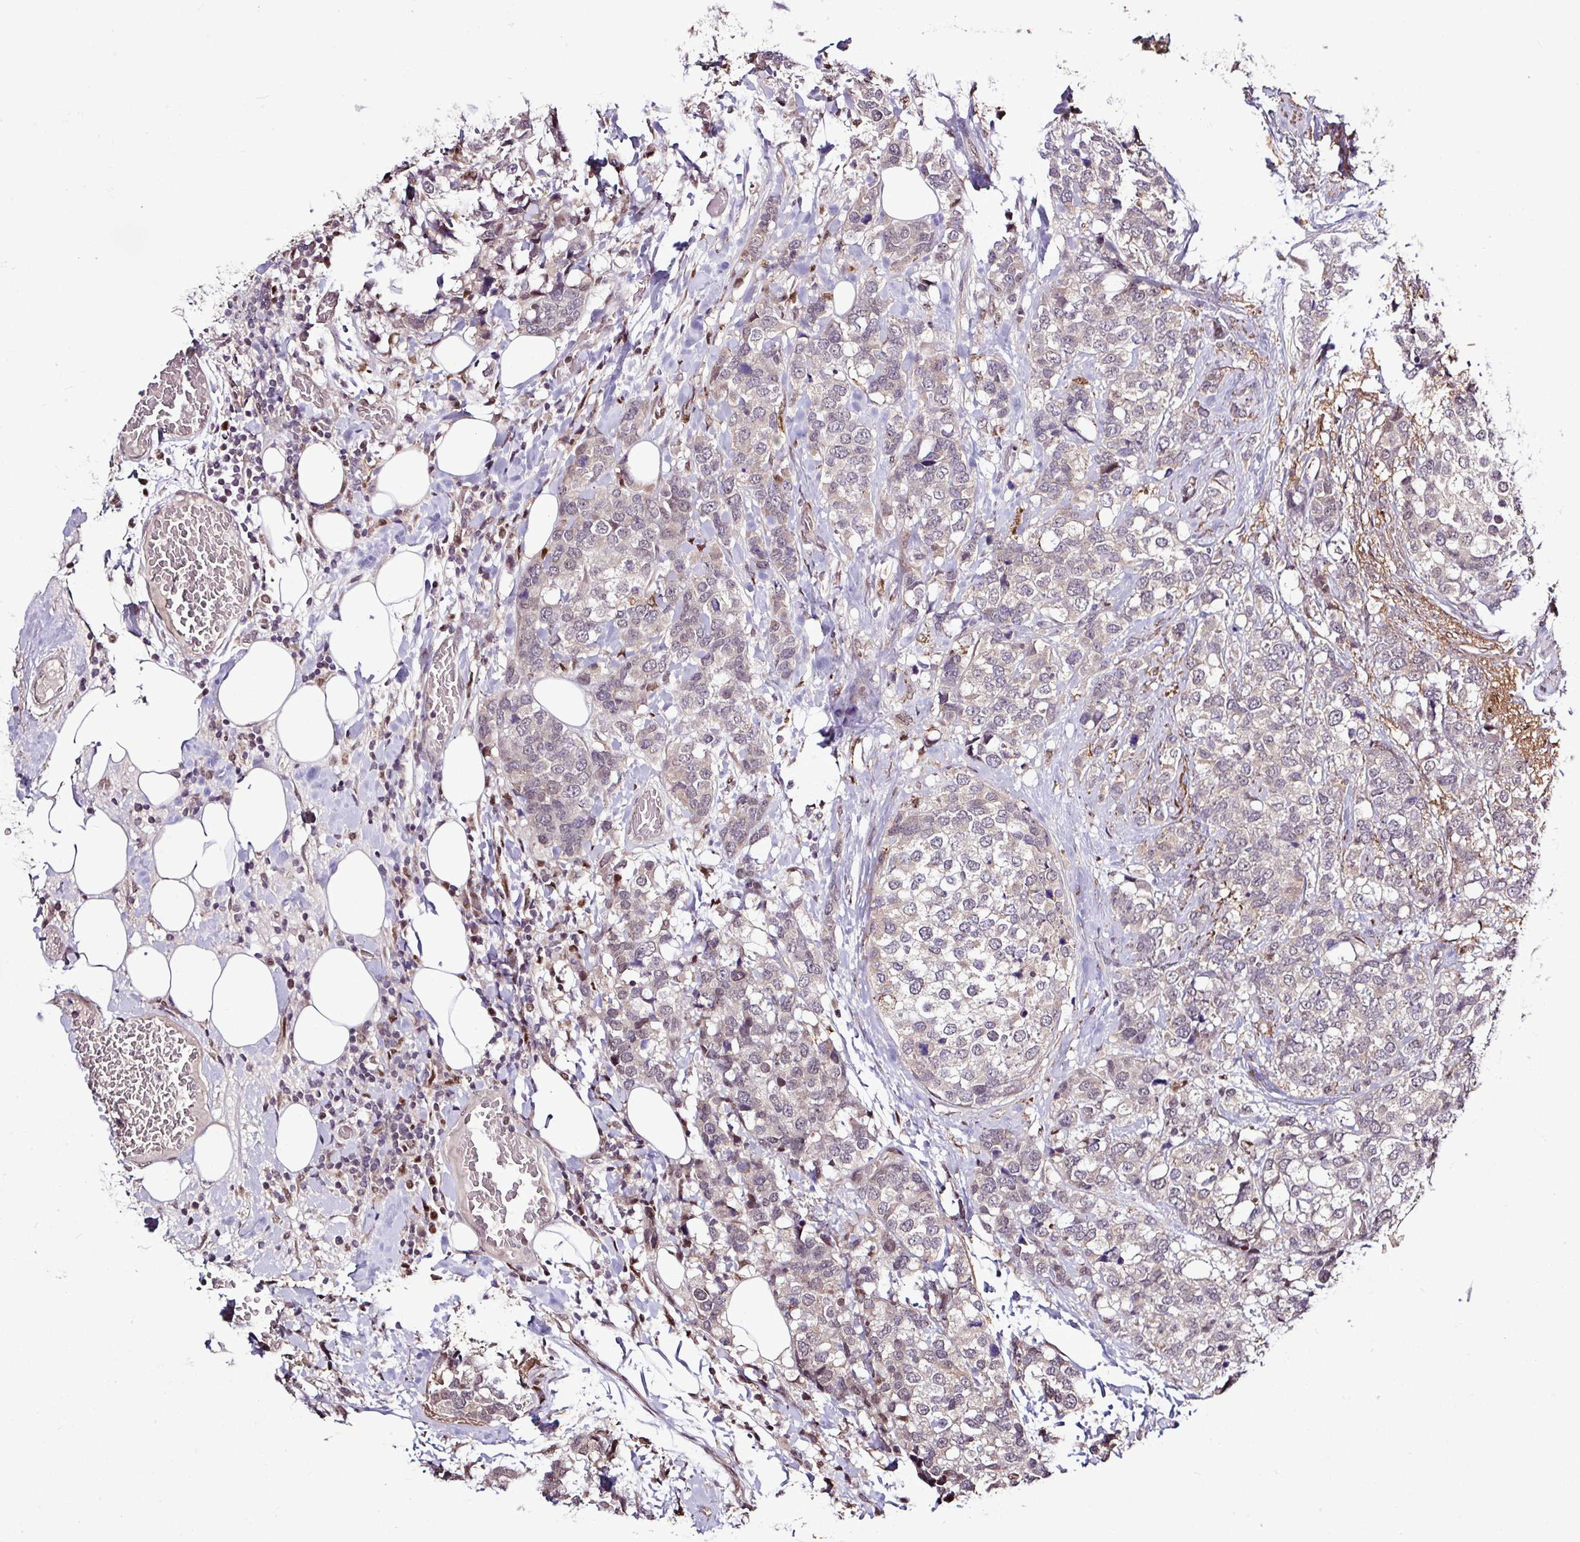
{"staining": {"intensity": "weak", "quantity": ">75%", "location": "cytoplasmic/membranous,nuclear"}, "tissue": "breast cancer", "cell_type": "Tumor cells", "image_type": "cancer", "snomed": [{"axis": "morphology", "description": "Lobular carcinoma"}, {"axis": "topography", "description": "Breast"}], "caption": "Protein analysis of breast cancer tissue demonstrates weak cytoplasmic/membranous and nuclear staining in about >75% of tumor cells.", "gene": "SKIC2", "patient": {"sex": "female", "age": 59}}